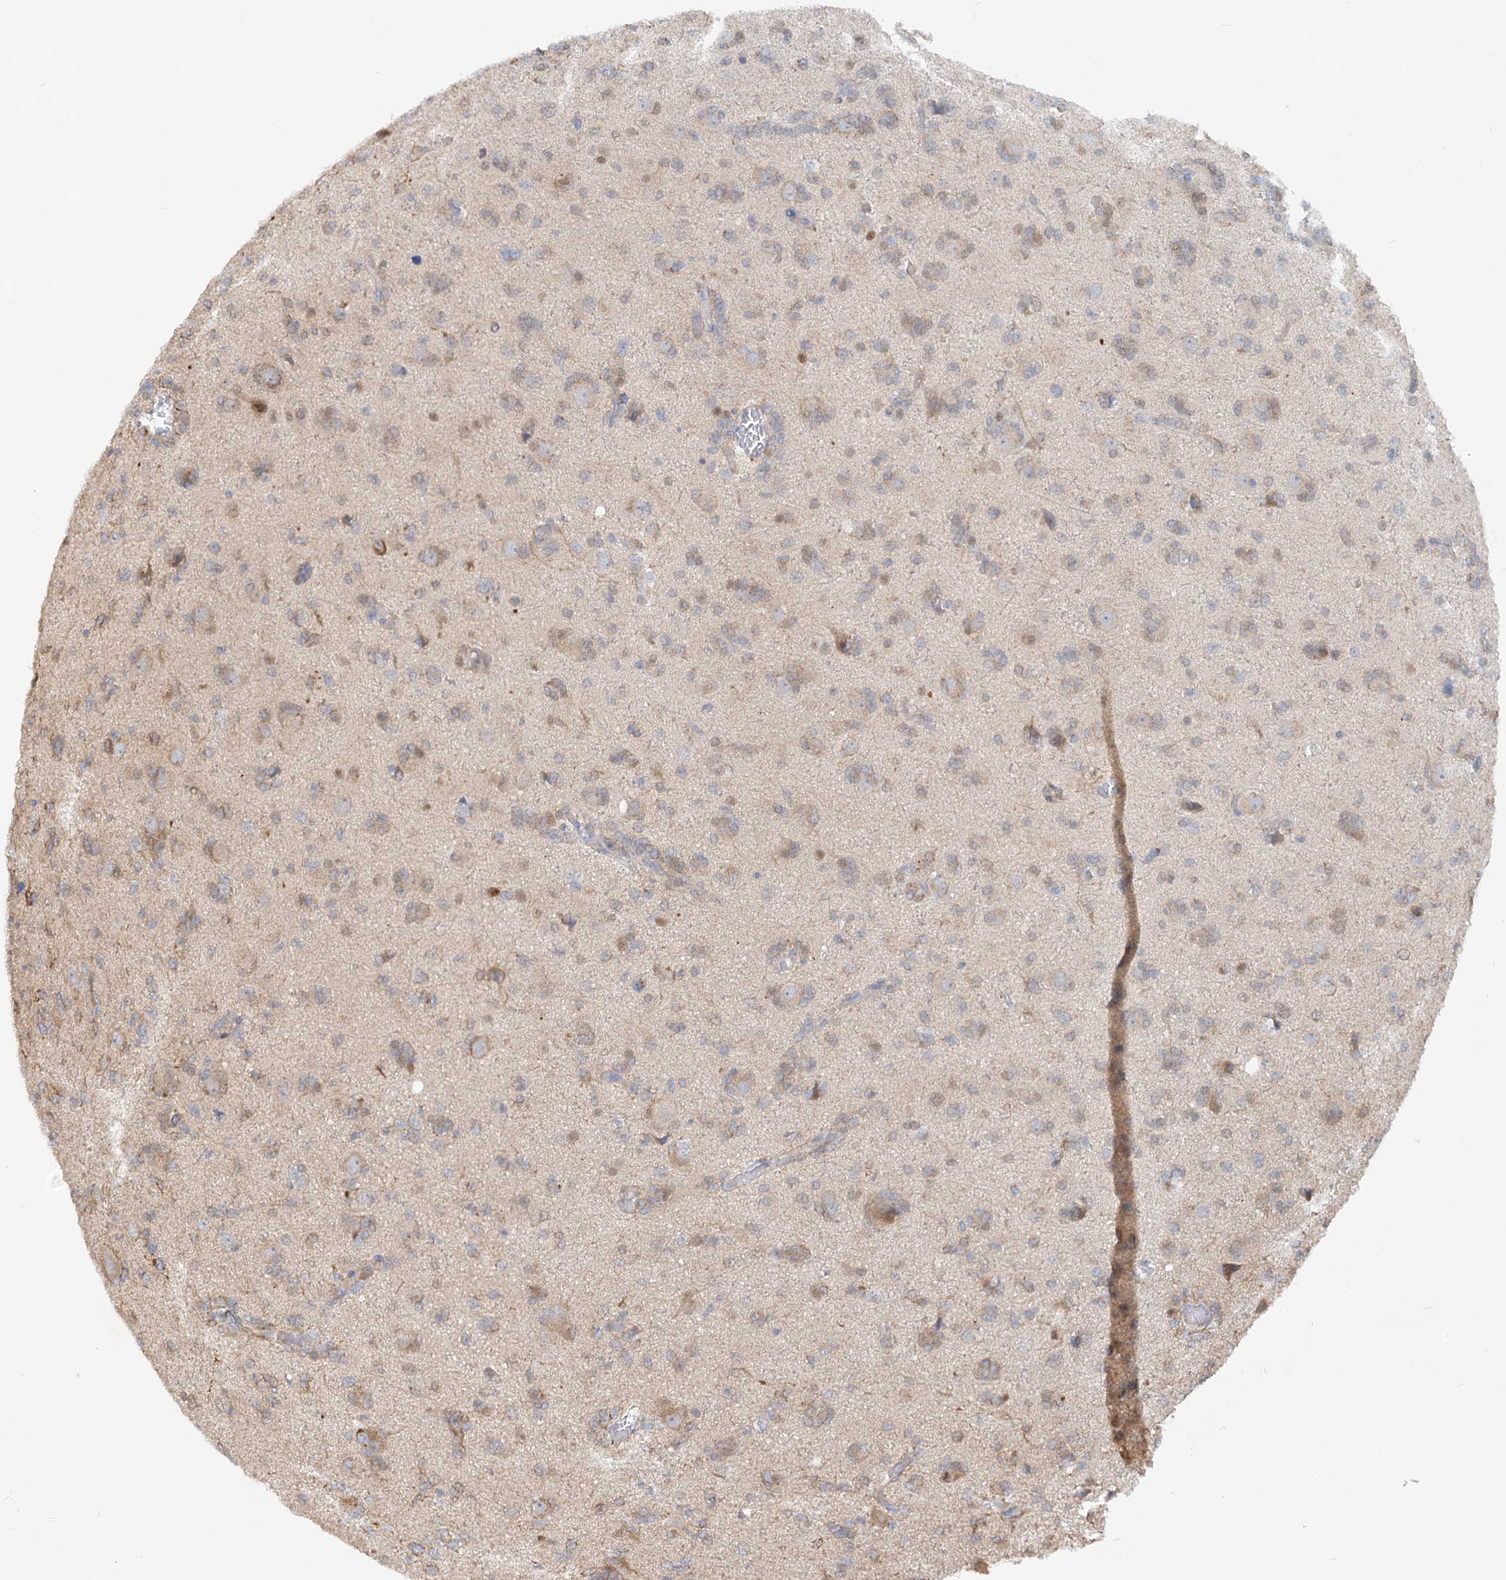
{"staining": {"intensity": "weak", "quantity": "25%-75%", "location": "cytoplasmic/membranous"}, "tissue": "glioma", "cell_type": "Tumor cells", "image_type": "cancer", "snomed": [{"axis": "morphology", "description": "Glioma, malignant, High grade"}, {"axis": "topography", "description": "Brain"}], "caption": "Tumor cells exhibit weak cytoplasmic/membranous positivity in approximately 25%-75% of cells in high-grade glioma (malignant).", "gene": "NELL2", "patient": {"sex": "female", "age": 59}}